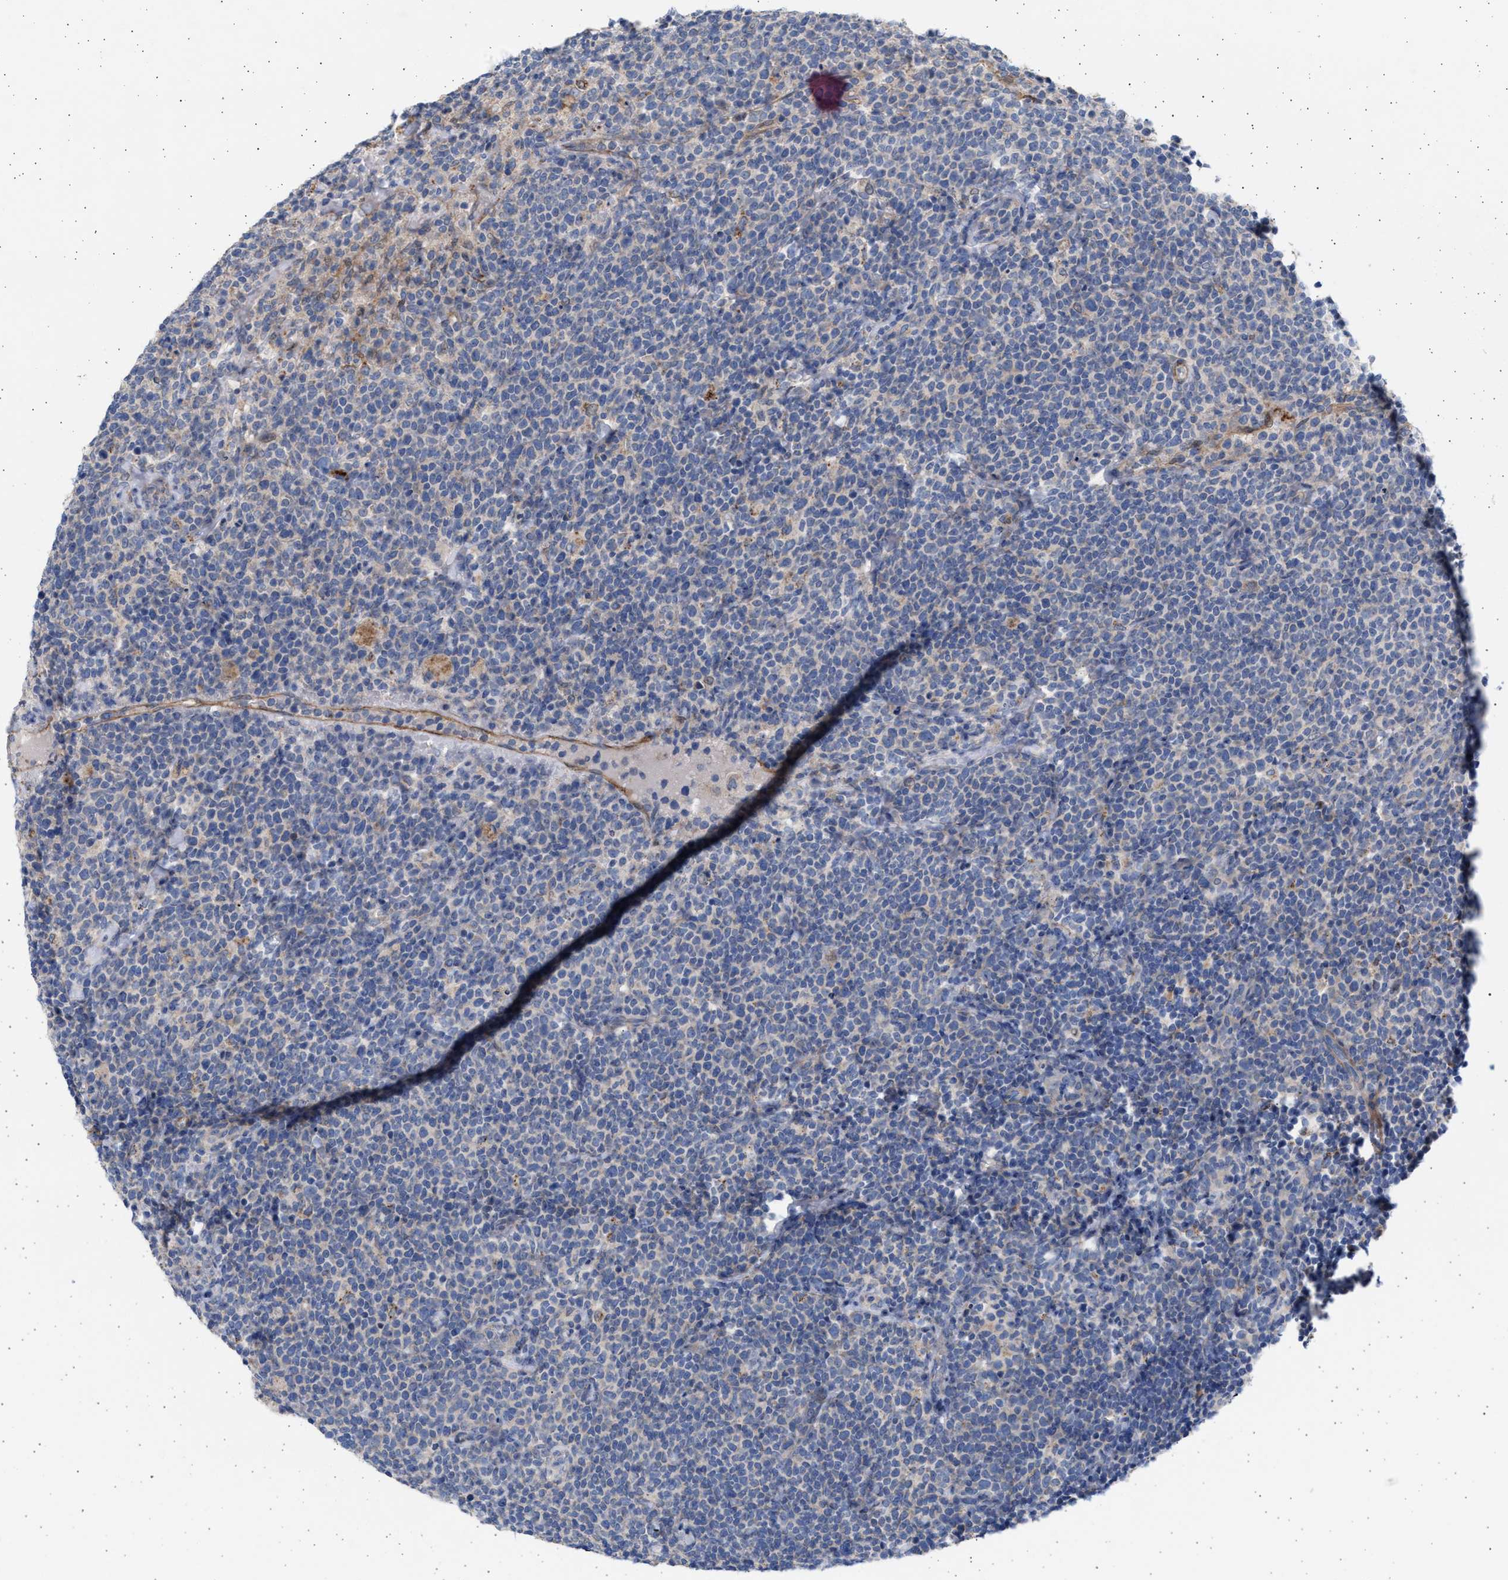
{"staining": {"intensity": "negative", "quantity": "none", "location": "none"}, "tissue": "lymphoma", "cell_type": "Tumor cells", "image_type": "cancer", "snomed": [{"axis": "morphology", "description": "Malignant lymphoma, non-Hodgkin's type, High grade"}, {"axis": "topography", "description": "Lymph node"}], "caption": "High power microscopy image of an immunohistochemistry micrograph of lymphoma, revealing no significant staining in tumor cells.", "gene": "NBR1", "patient": {"sex": "male", "age": 61}}